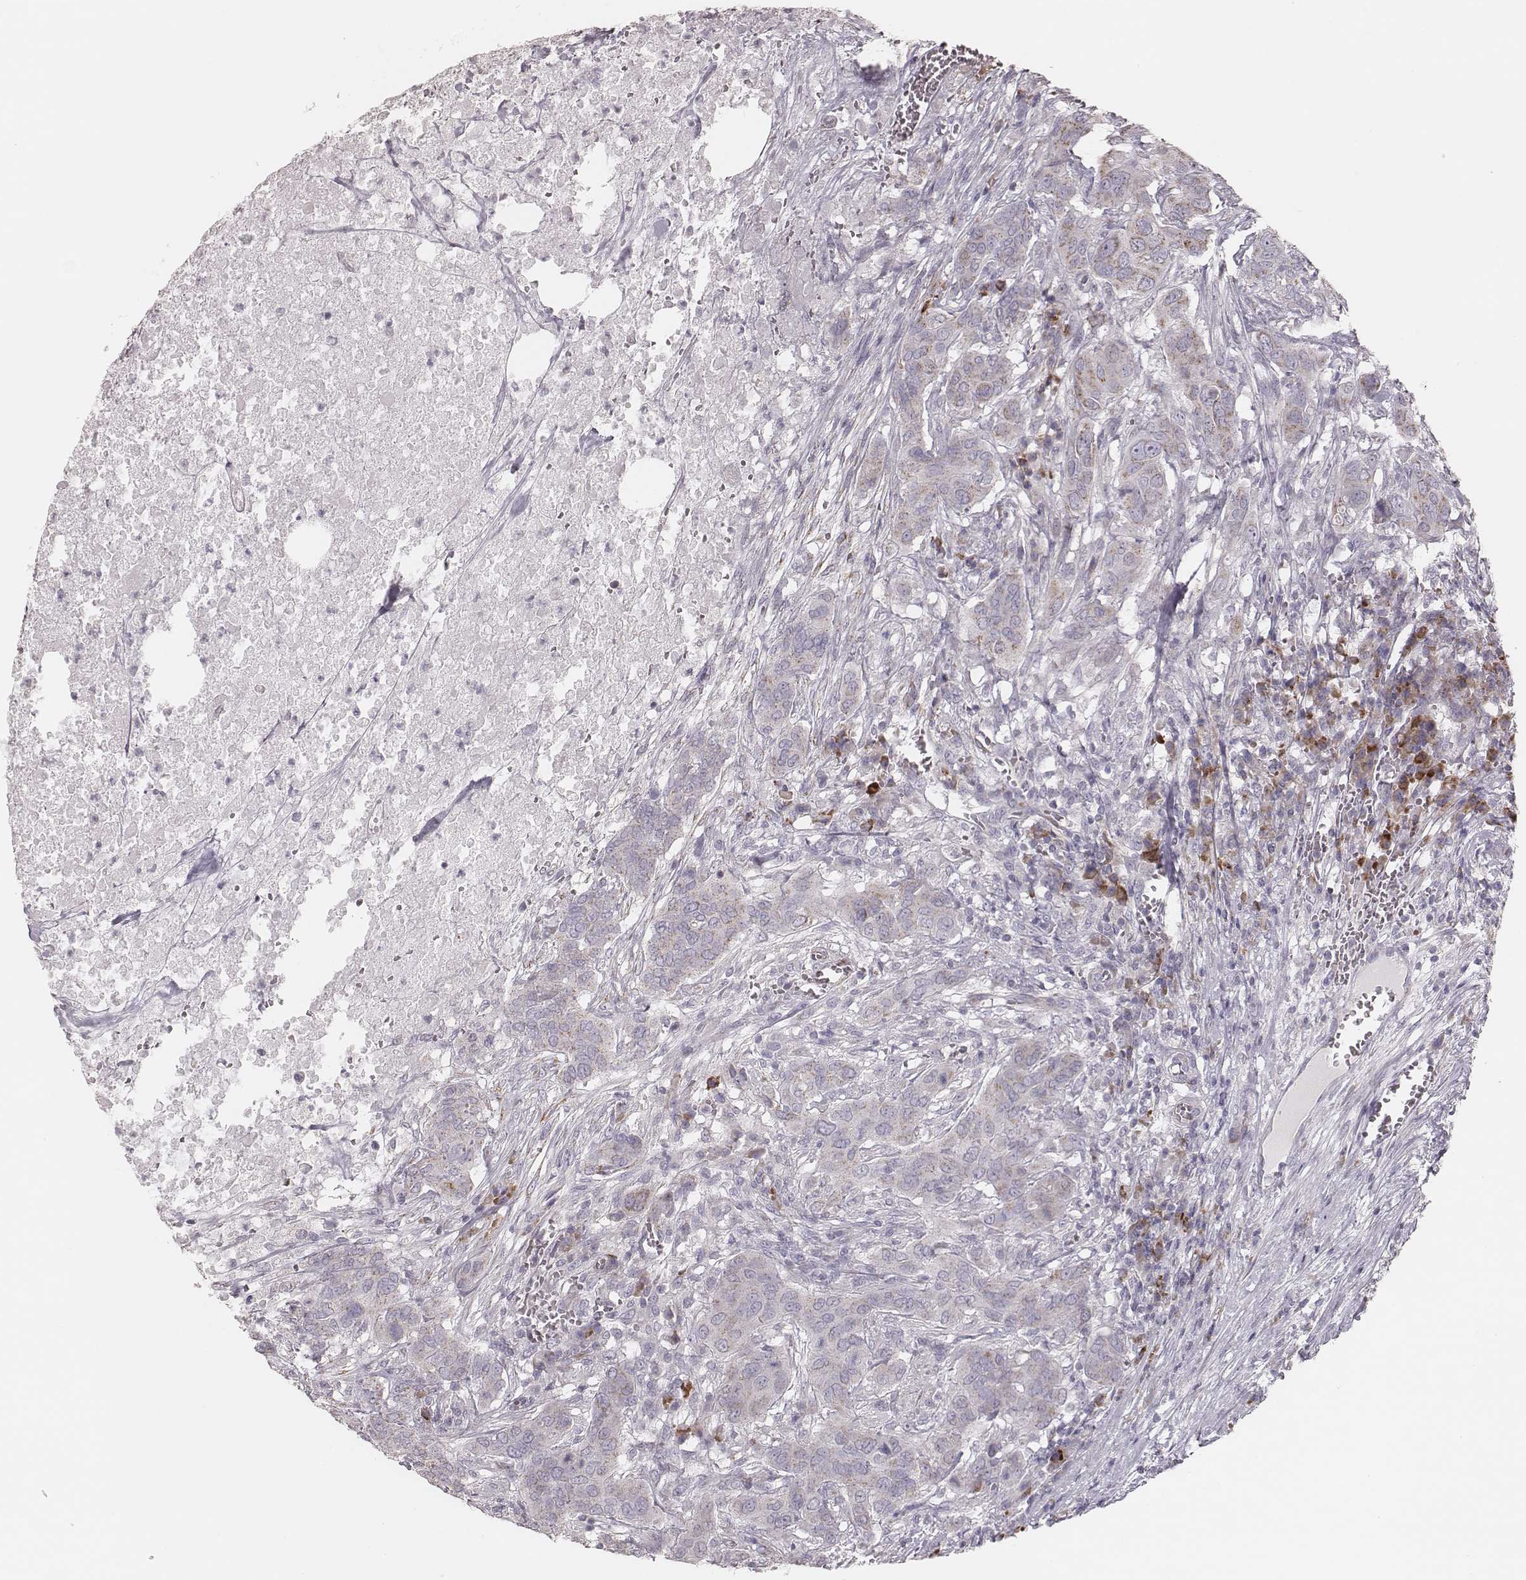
{"staining": {"intensity": "weak", "quantity": ">75%", "location": "cytoplasmic/membranous"}, "tissue": "urothelial cancer", "cell_type": "Tumor cells", "image_type": "cancer", "snomed": [{"axis": "morphology", "description": "Urothelial carcinoma, NOS"}, {"axis": "morphology", "description": "Urothelial carcinoma, High grade"}, {"axis": "topography", "description": "Urinary bladder"}], "caption": "There is low levels of weak cytoplasmic/membranous positivity in tumor cells of urothelial cancer, as demonstrated by immunohistochemical staining (brown color).", "gene": "KIF5C", "patient": {"sex": "male", "age": 63}}